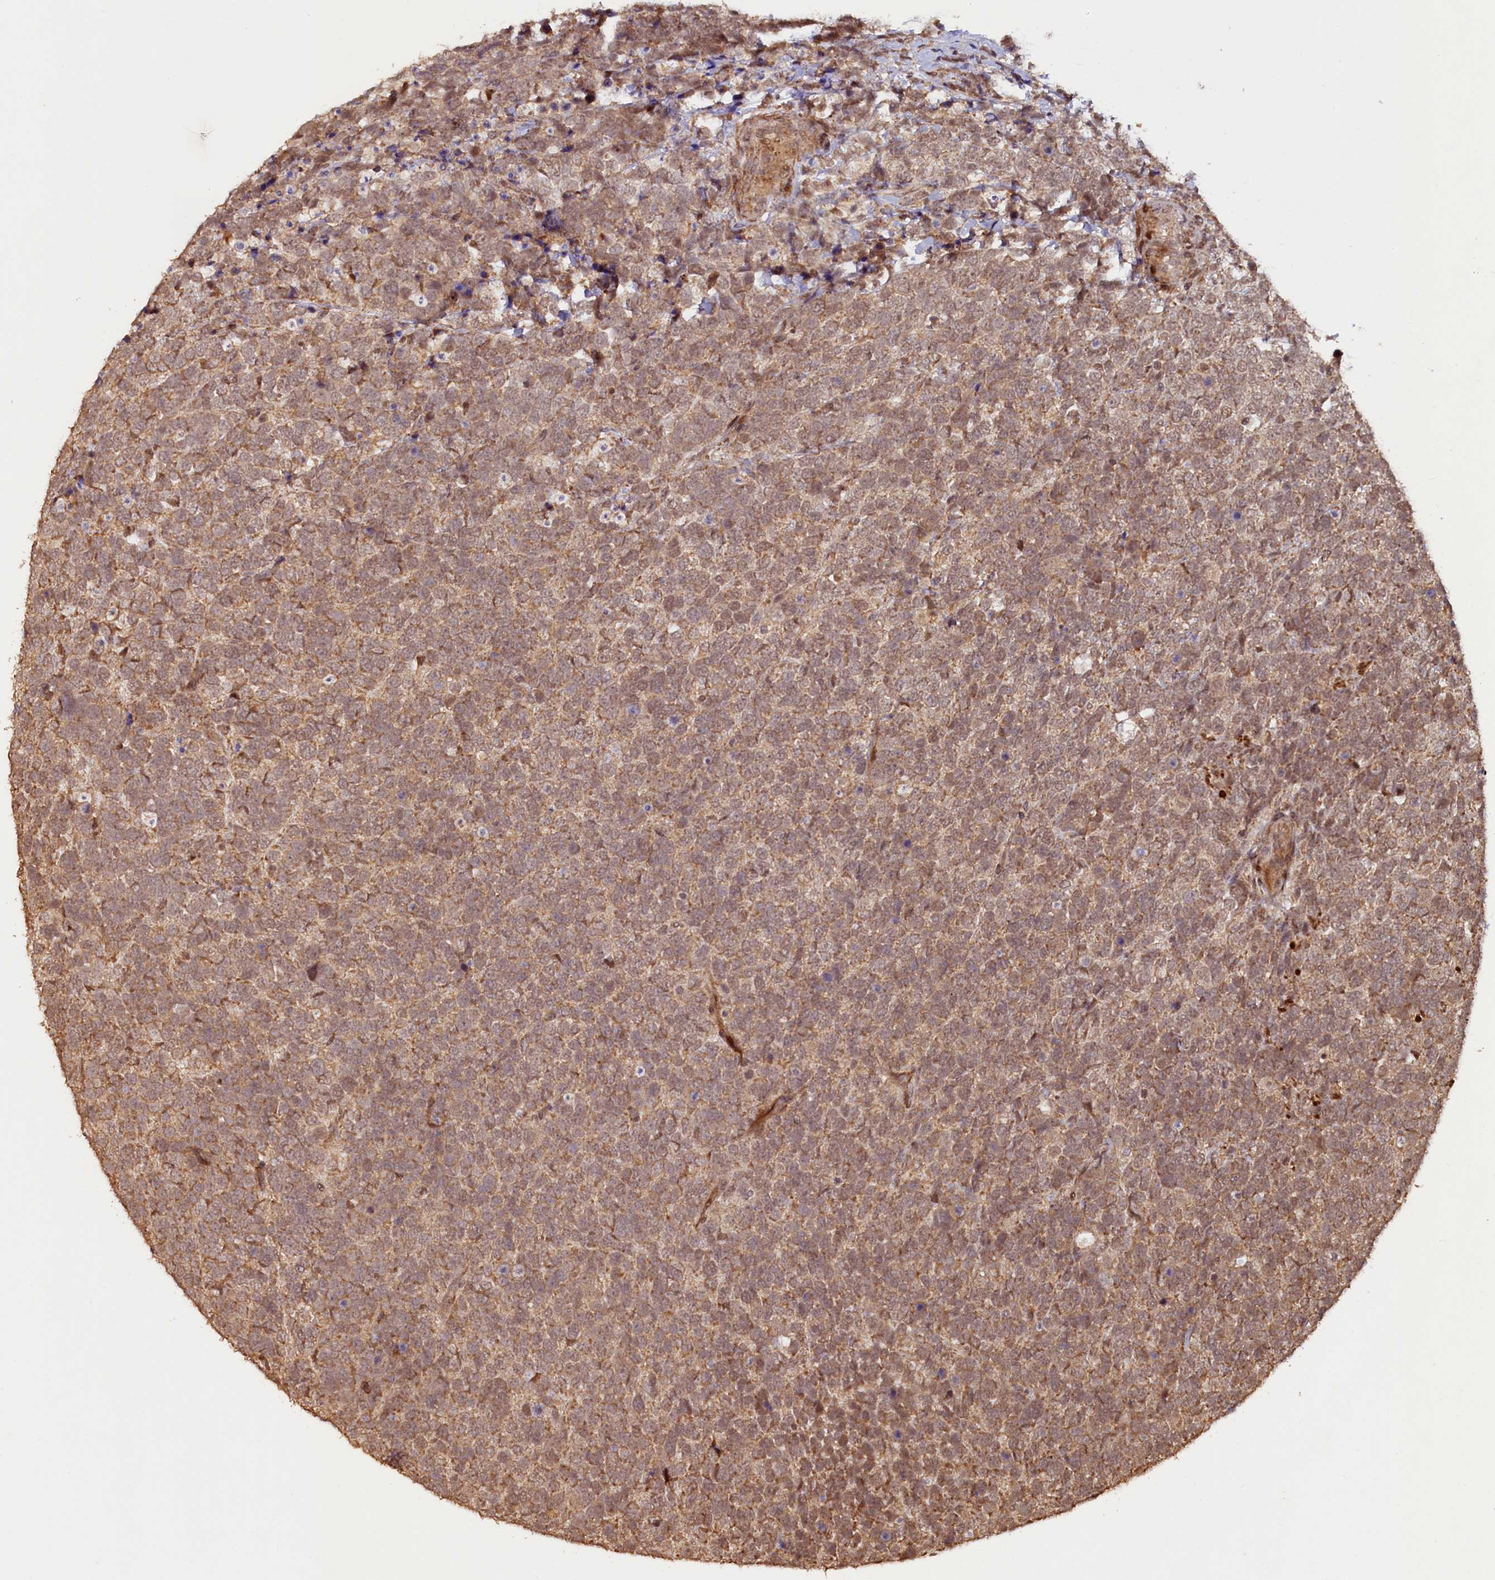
{"staining": {"intensity": "moderate", "quantity": ">75%", "location": "cytoplasmic/membranous,nuclear"}, "tissue": "urothelial cancer", "cell_type": "Tumor cells", "image_type": "cancer", "snomed": [{"axis": "morphology", "description": "Urothelial carcinoma, High grade"}, {"axis": "topography", "description": "Urinary bladder"}], "caption": "A photomicrograph of human urothelial cancer stained for a protein displays moderate cytoplasmic/membranous and nuclear brown staining in tumor cells.", "gene": "SHPRH", "patient": {"sex": "female", "age": 82}}